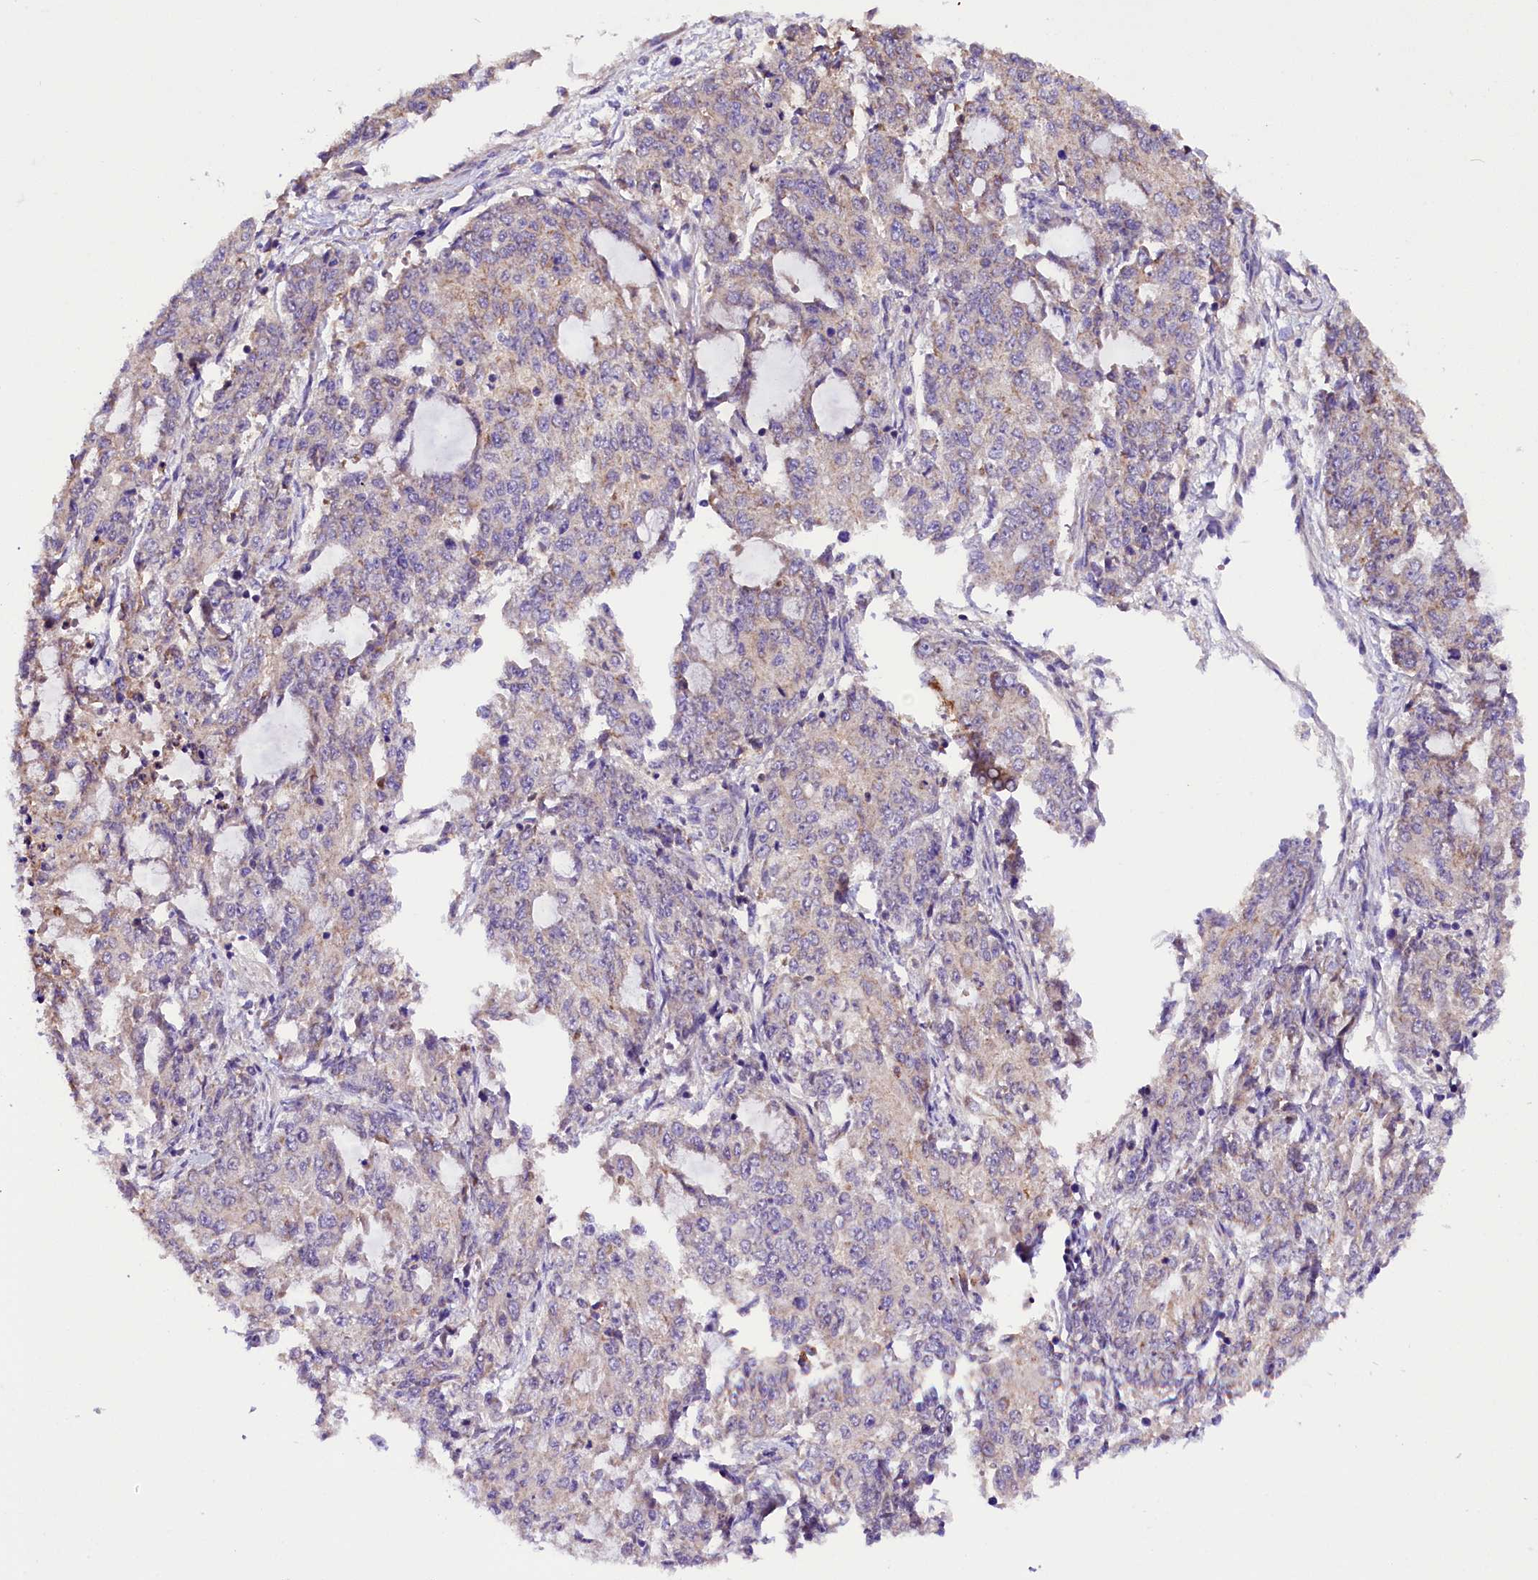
{"staining": {"intensity": "negative", "quantity": "none", "location": "none"}, "tissue": "endometrial cancer", "cell_type": "Tumor cells", "image_type": "cancer", "snomed": [{"axis": "morphology", "description": "Adenocarcinoma, NOS"}, {"axis": "topography", "description": "Endometrium"}], "caption": "This is an immunohistochemistry (IHC) micrograph of human endometrial adenocarcinoma. There is no expression in tumor cells.", "gene": "SIX5", "patient": {"sex": "female", "age": 50}}